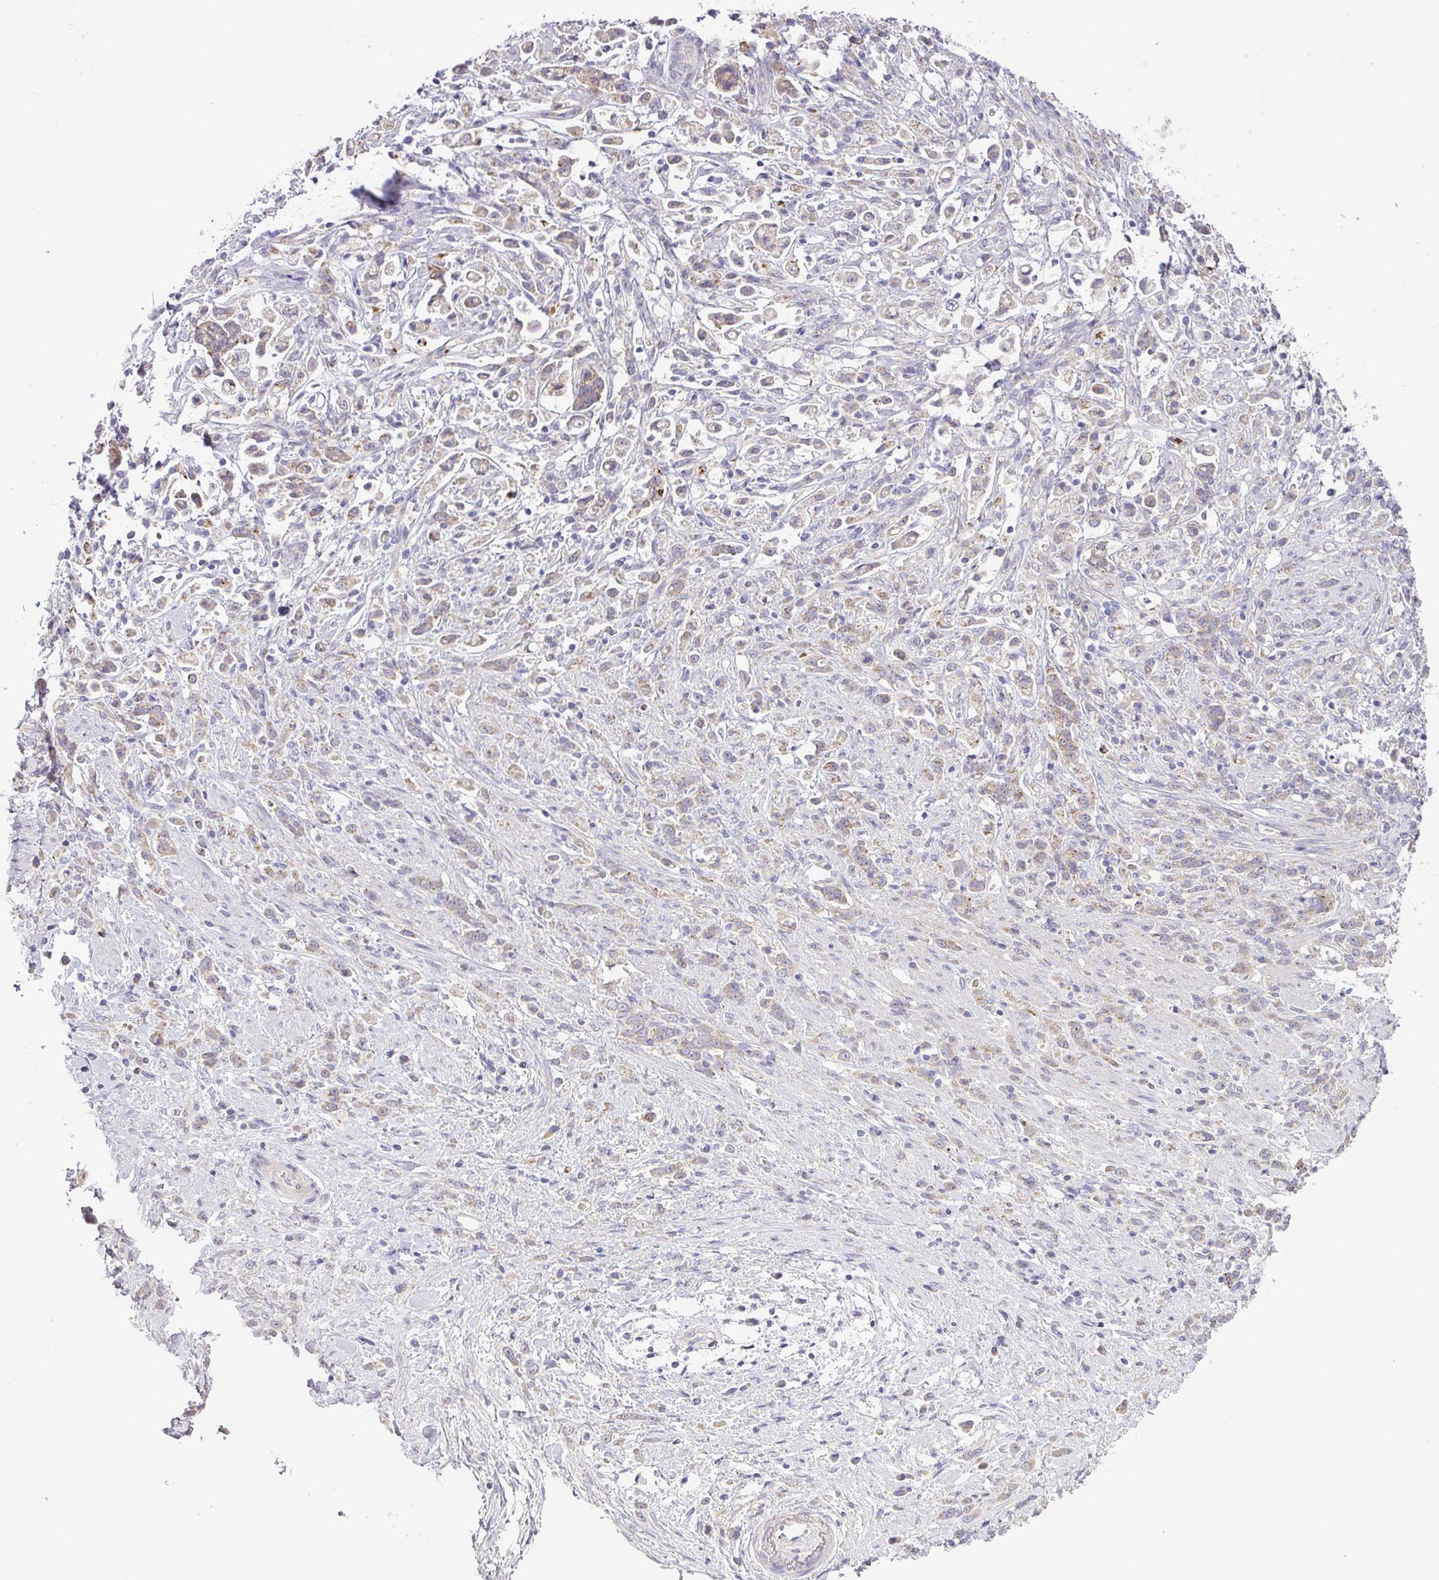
{"staining": {"intensity": "weak", "quantity": "25%-75%", "location": "cytoplasmic/membranous"}, "tissue": "stomach cancer", "cell_type": "Tumor cells", "image_type": "cancer", "snomed": [{"axis": "morphology", "description": "Adenocarcinoma, NOS"}, {"axis": "topography", "description": "Stomach"}], "caption": "A brown stain highlights weak cytoplasmic/membranous positivity of a protein in stomach cancer tumor cells. (IHC, brightfield microscopy, high magnification).", "gene": "GALNT12", "patient": {"sex": "female", "age": 60}}